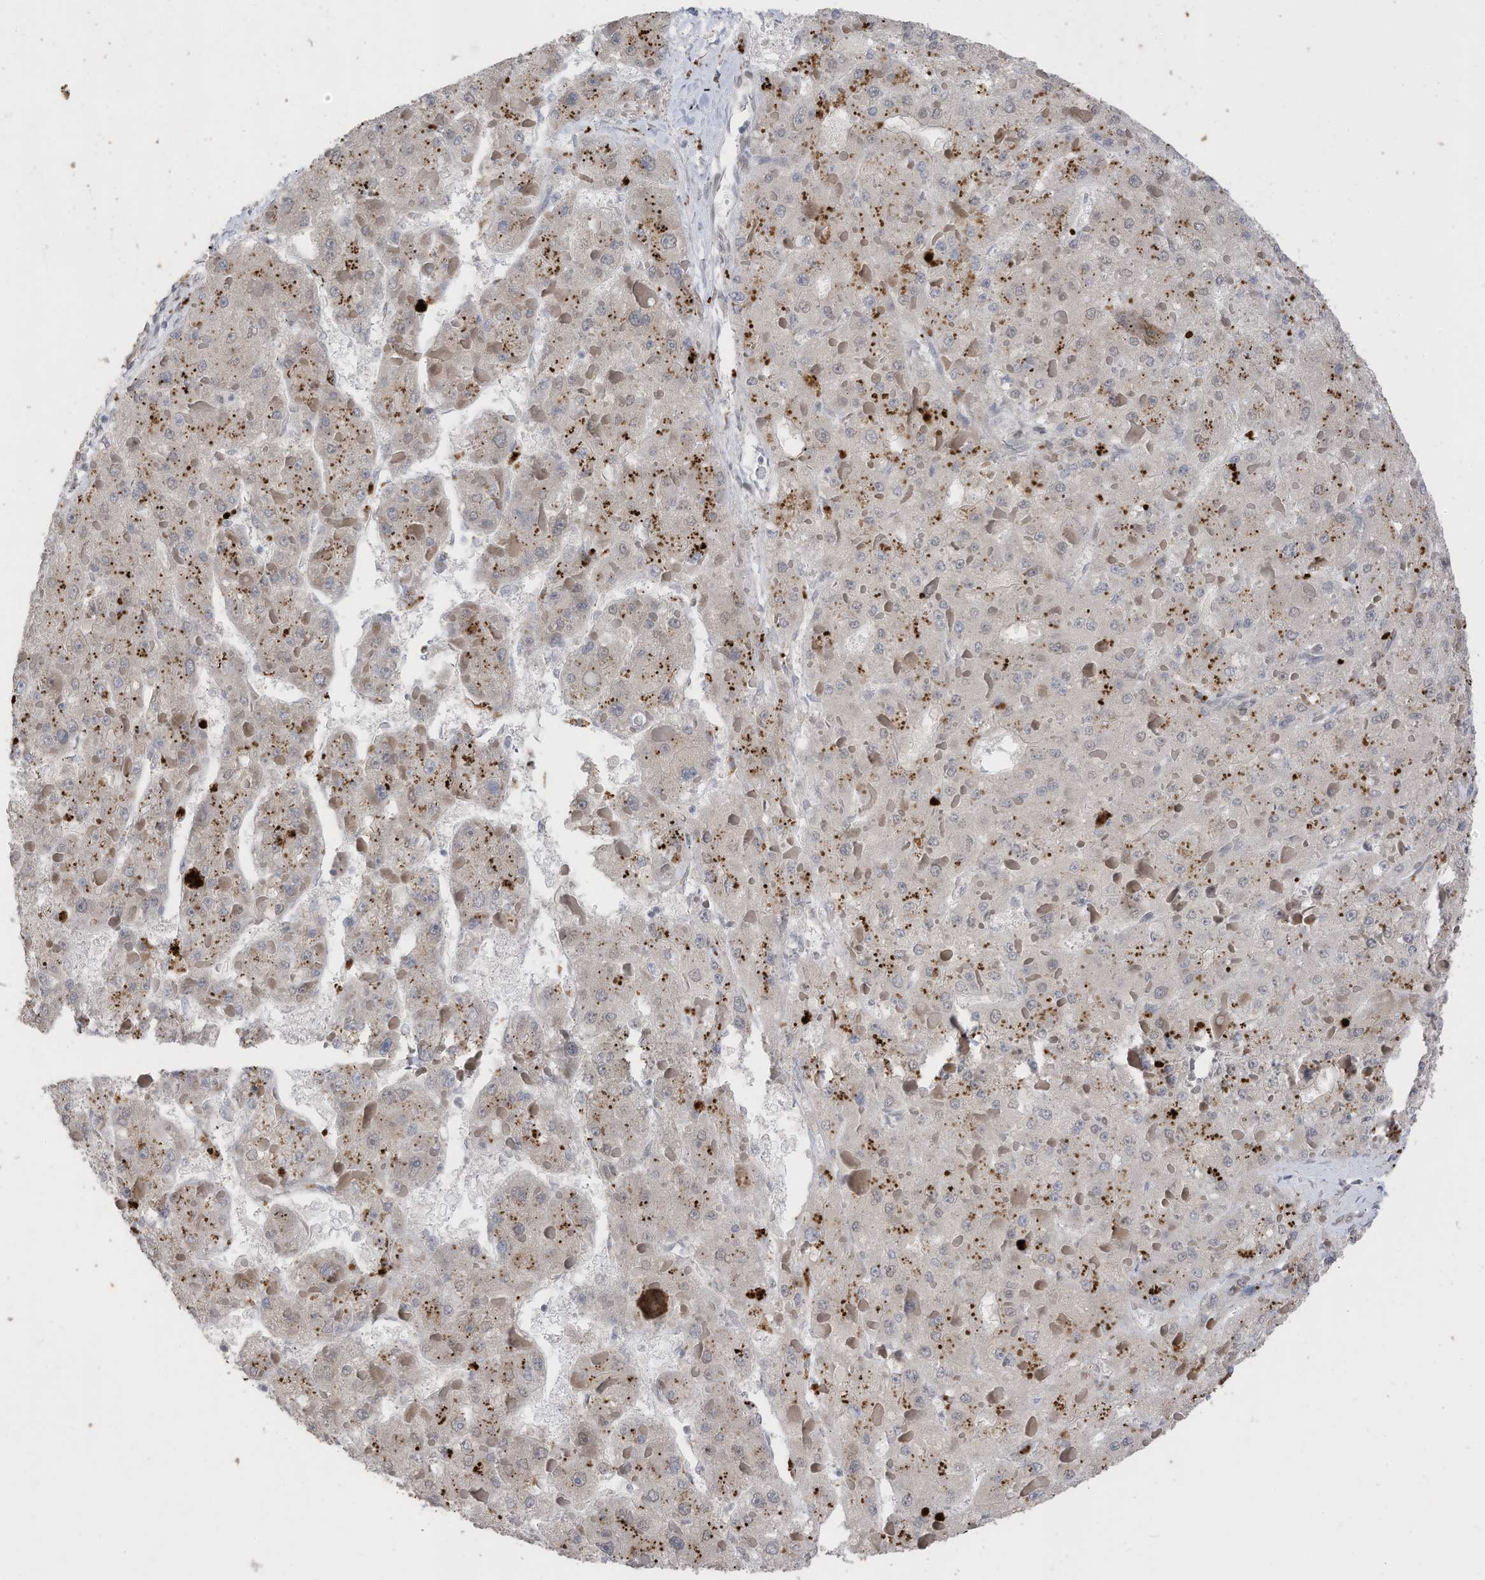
{"staining": {"intensity": "negative", "quantity": "none", "location": "none"}, "tissue": "liver cancer", "cell_type": "Tumor cells", "image_type": "cancer", "snomed": [{"axis": "morphology", "description": "Carcinoma, Hepatocellular, NOS"}, {"axis": "topography", "description": "Liver"}], "caption": "There is no significant expression in tumor cells of hepatocellular carcinoma (liver).", "gene": "RABL3", "patient": {"sex": "female", "age": 73}}